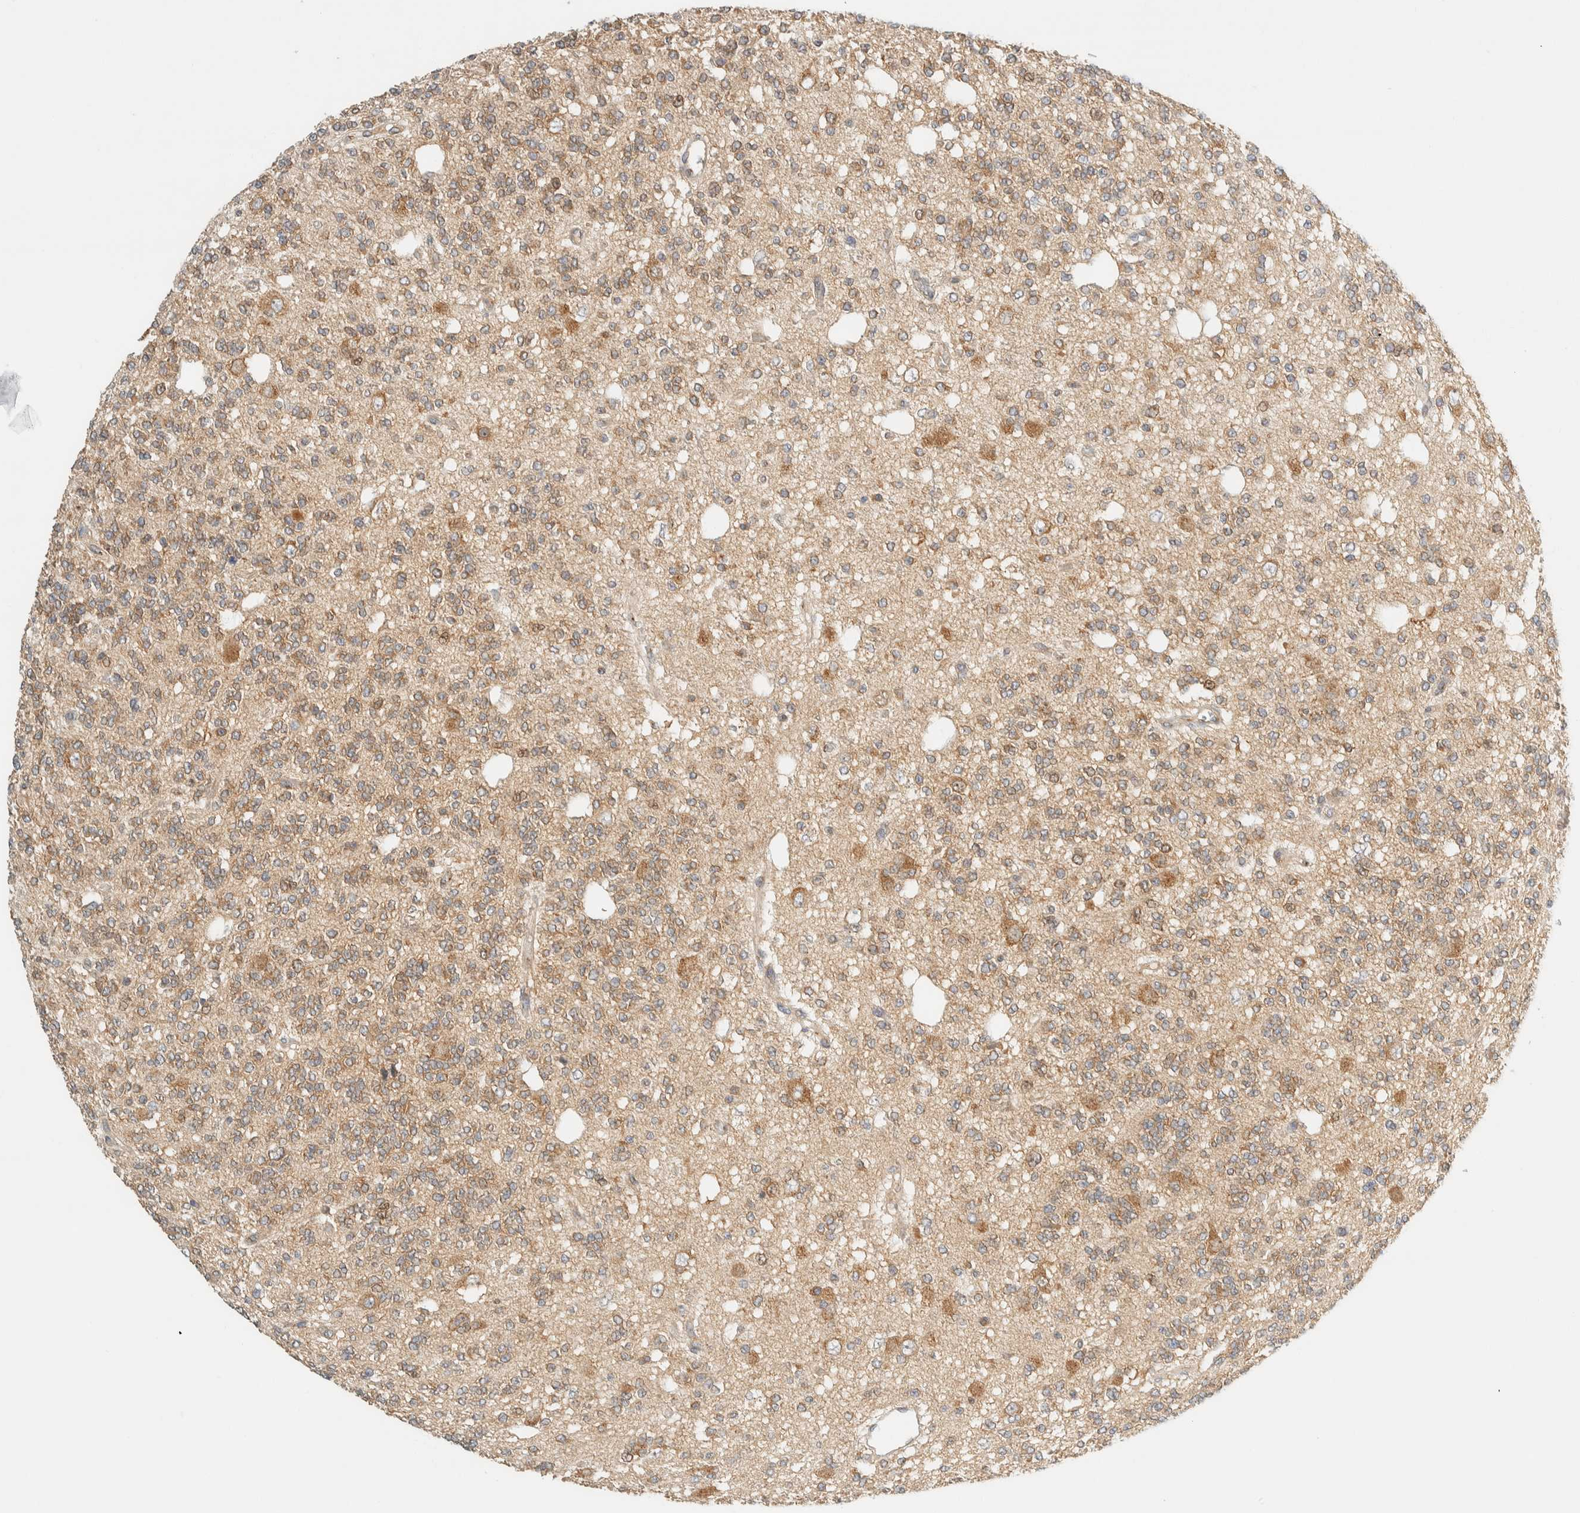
{"staining": {"intensity": "weak", "quantity": "25%-75%", "location": "cytoplasmic/membranous"}, "tissue": "glioma", "cell_type": "Tumor cells", "image_type": "cancer", "snomed": [{"axis": "morphology", "description": "Glioma, malignant, Low grade"}, {"axis": "topography", "description": "Brain"}], "caption": "A brown stain highlights weak cytoplasmic/membranous expression of a protein in malignant glioma (low-grade) tumor cells.", "gene": "ARFGEF1", "patient": {"sex": "male", "age": 38}}